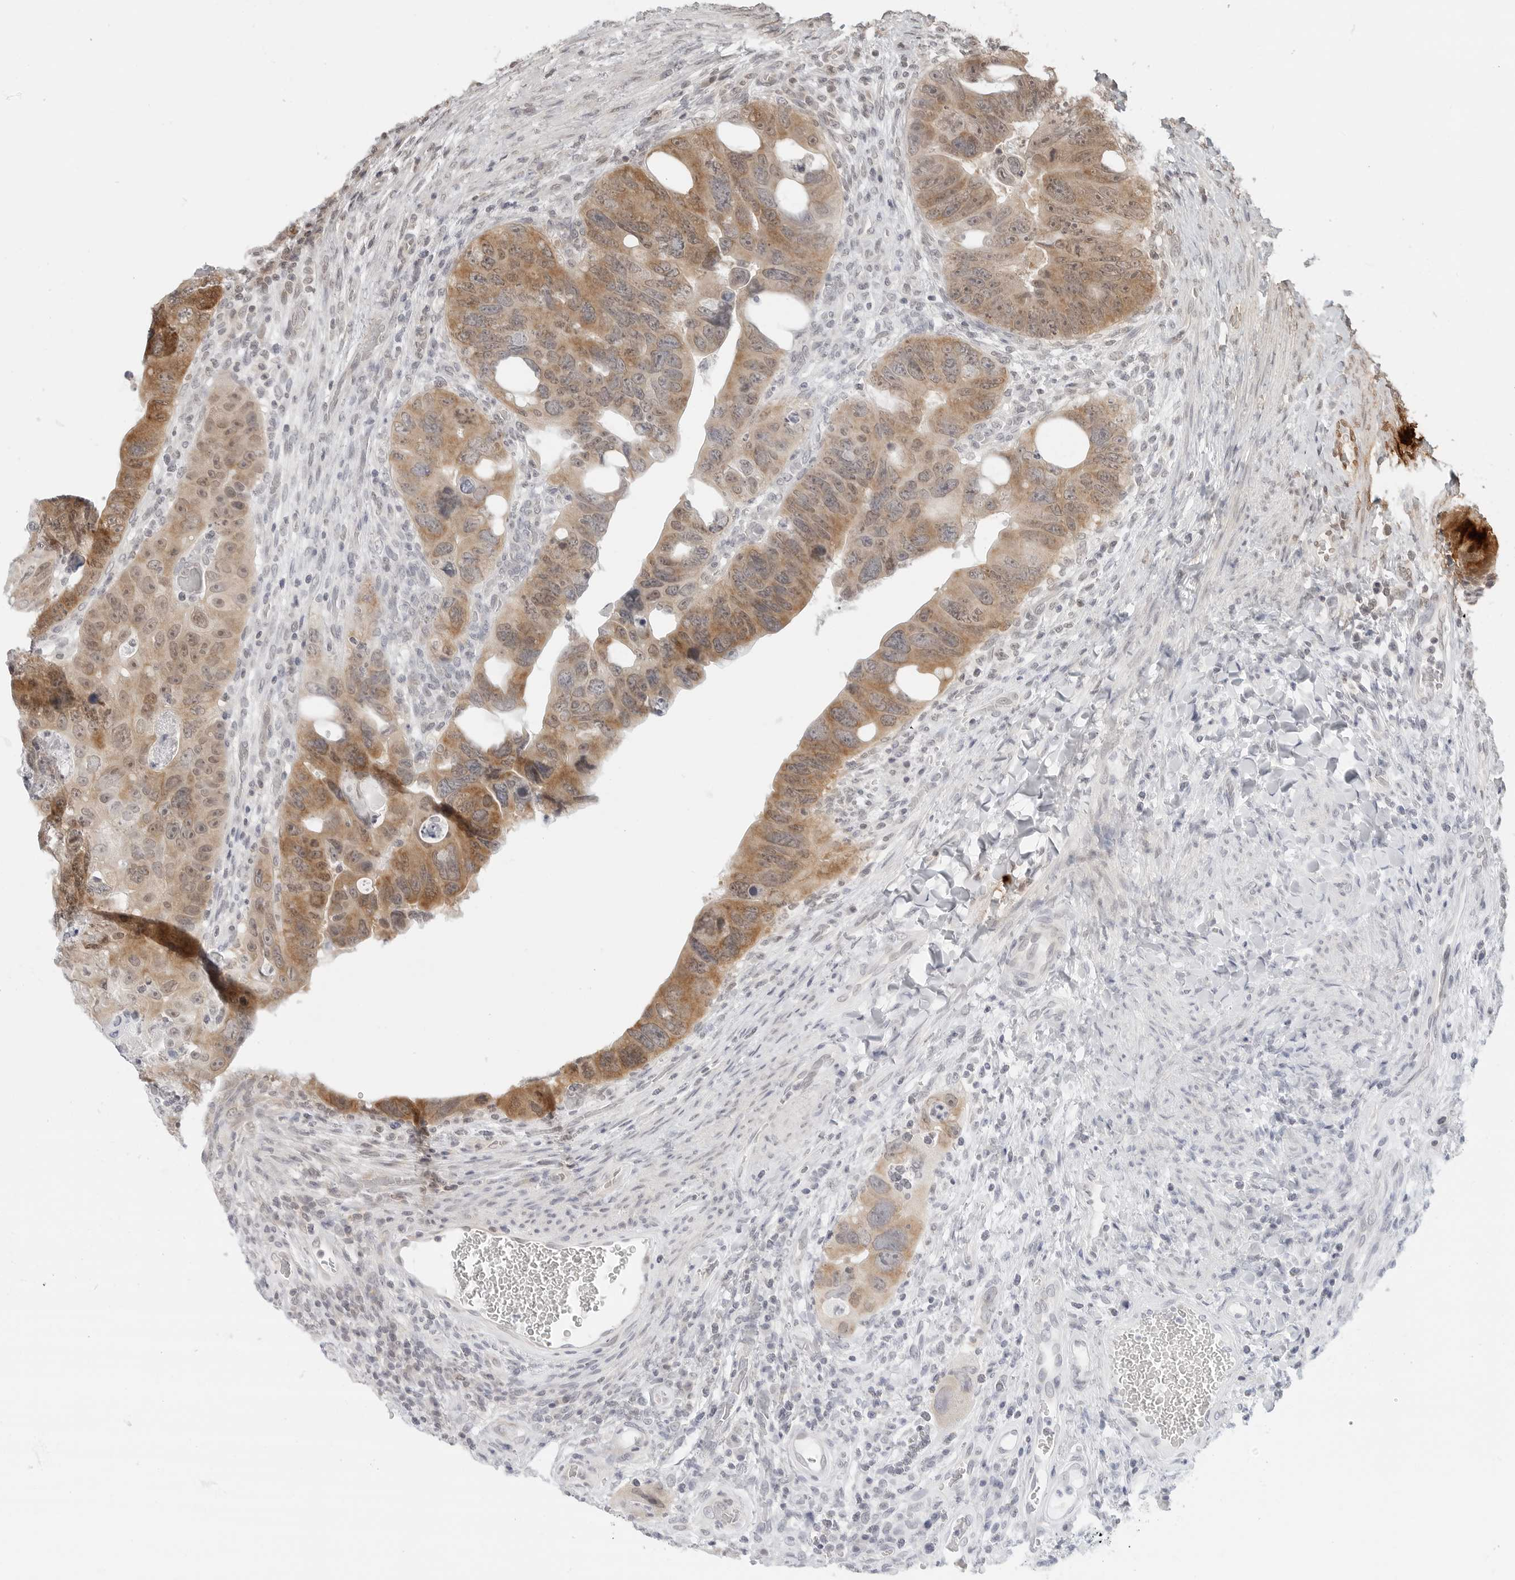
{"staining": {"intensity": "moderate", "quantity": "25%-75%", "location": "cytoplasmic/membranous,nuclear"}, "tissue": "colorectal cancer", "cell_type": "Tumor cells", "image_type": "cancer", "snomed": [{"axis": "morphology", "description": "Adenocarcinoma, NOS"}, {"axis": "topography", "description": "Rectum"}], "caption": "Immunohistochemical staining of human adenocarcinoma (colorectal) exhibits medium levels of moderate cytoplasmic/membranous and nuclear positivity in approximately 25%-75% of tumor cells.", "gene": "METAP1", "patient": {"sex": "male", "age": 59}}